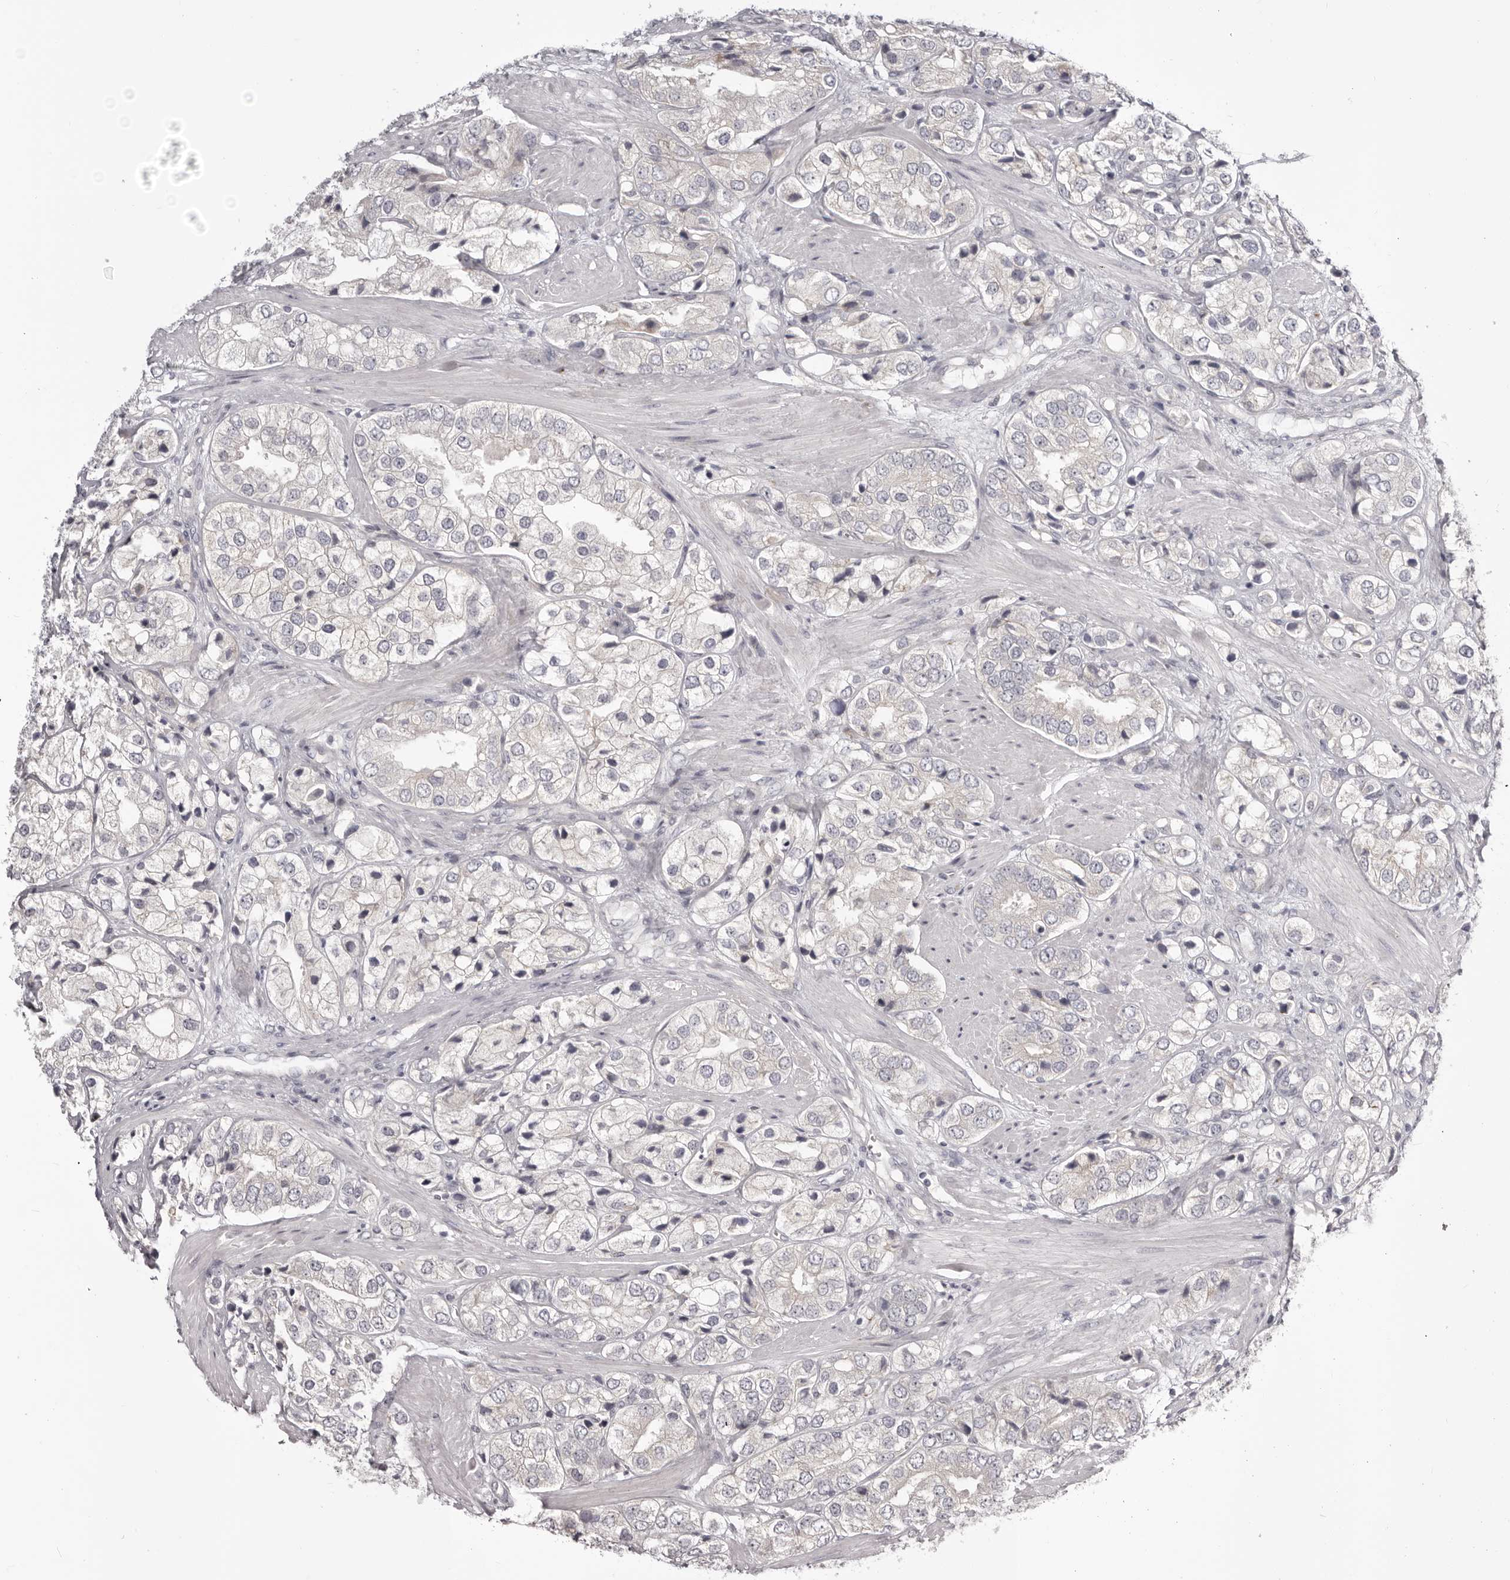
{"staining": {"intensity": "negative", "quantity": "none", "location": "none"}, "tissue": "prostate cancer", "cell_type": "Tumor cells", "image_type": "cancer", "snomed": [{"axis": "morphology", "description": "Adenocarcinoma, High grade"}, {"axis": "topography", "description": "Prostate"}], "caption": "An image of prostate high-grade adenocarcinoma stained for a protein demonstrates no brown staining in tumor cells. Brightfield microscopy of immunohistochemistry (IHC) stained with DAB (3,3'-diaminobenzidine) (brown) and hematoxylin (blue), captured at high magnification.", "gene": "OTUD3", "patient": {"sex": "male", "age": 50}}